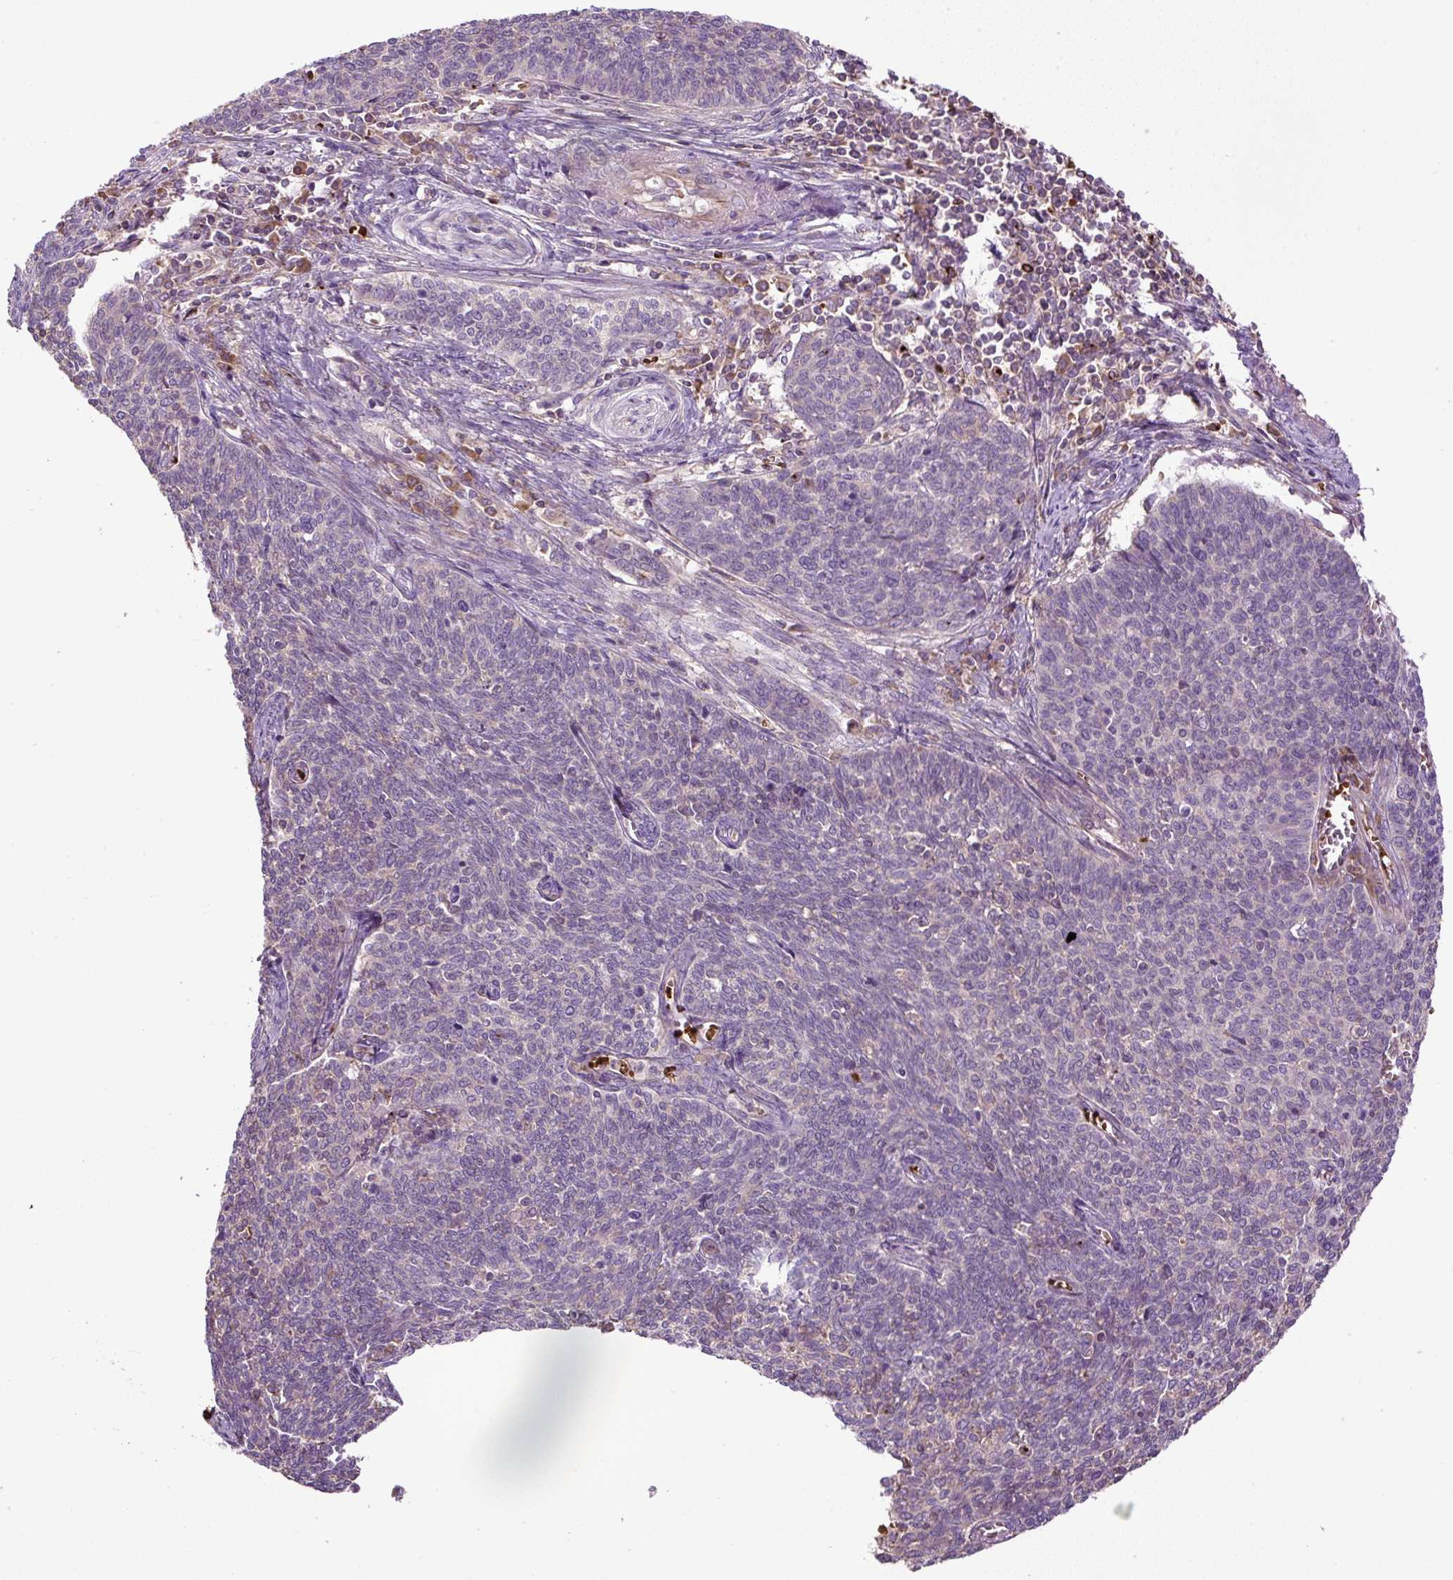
{"staining": {"intensity": "negative", "quantity": "none", "location": "none"}, "tissue": "cervical cancer", "cell_type": "Tumor cells", "image_type": "cancer", "snomed": [{"axis": "morphology", "description": "Squamous cell carcinoma, NOS"}, {"axis": "topography", "description": "Cervix"}], "caption": "This is a histopathology image of immunohistochemistry (IHC) staining of cervical cancer, which shows no staining in tumor cells.", "gene": "CXCL13", "patient": {"sex": "female", "age": 39}}